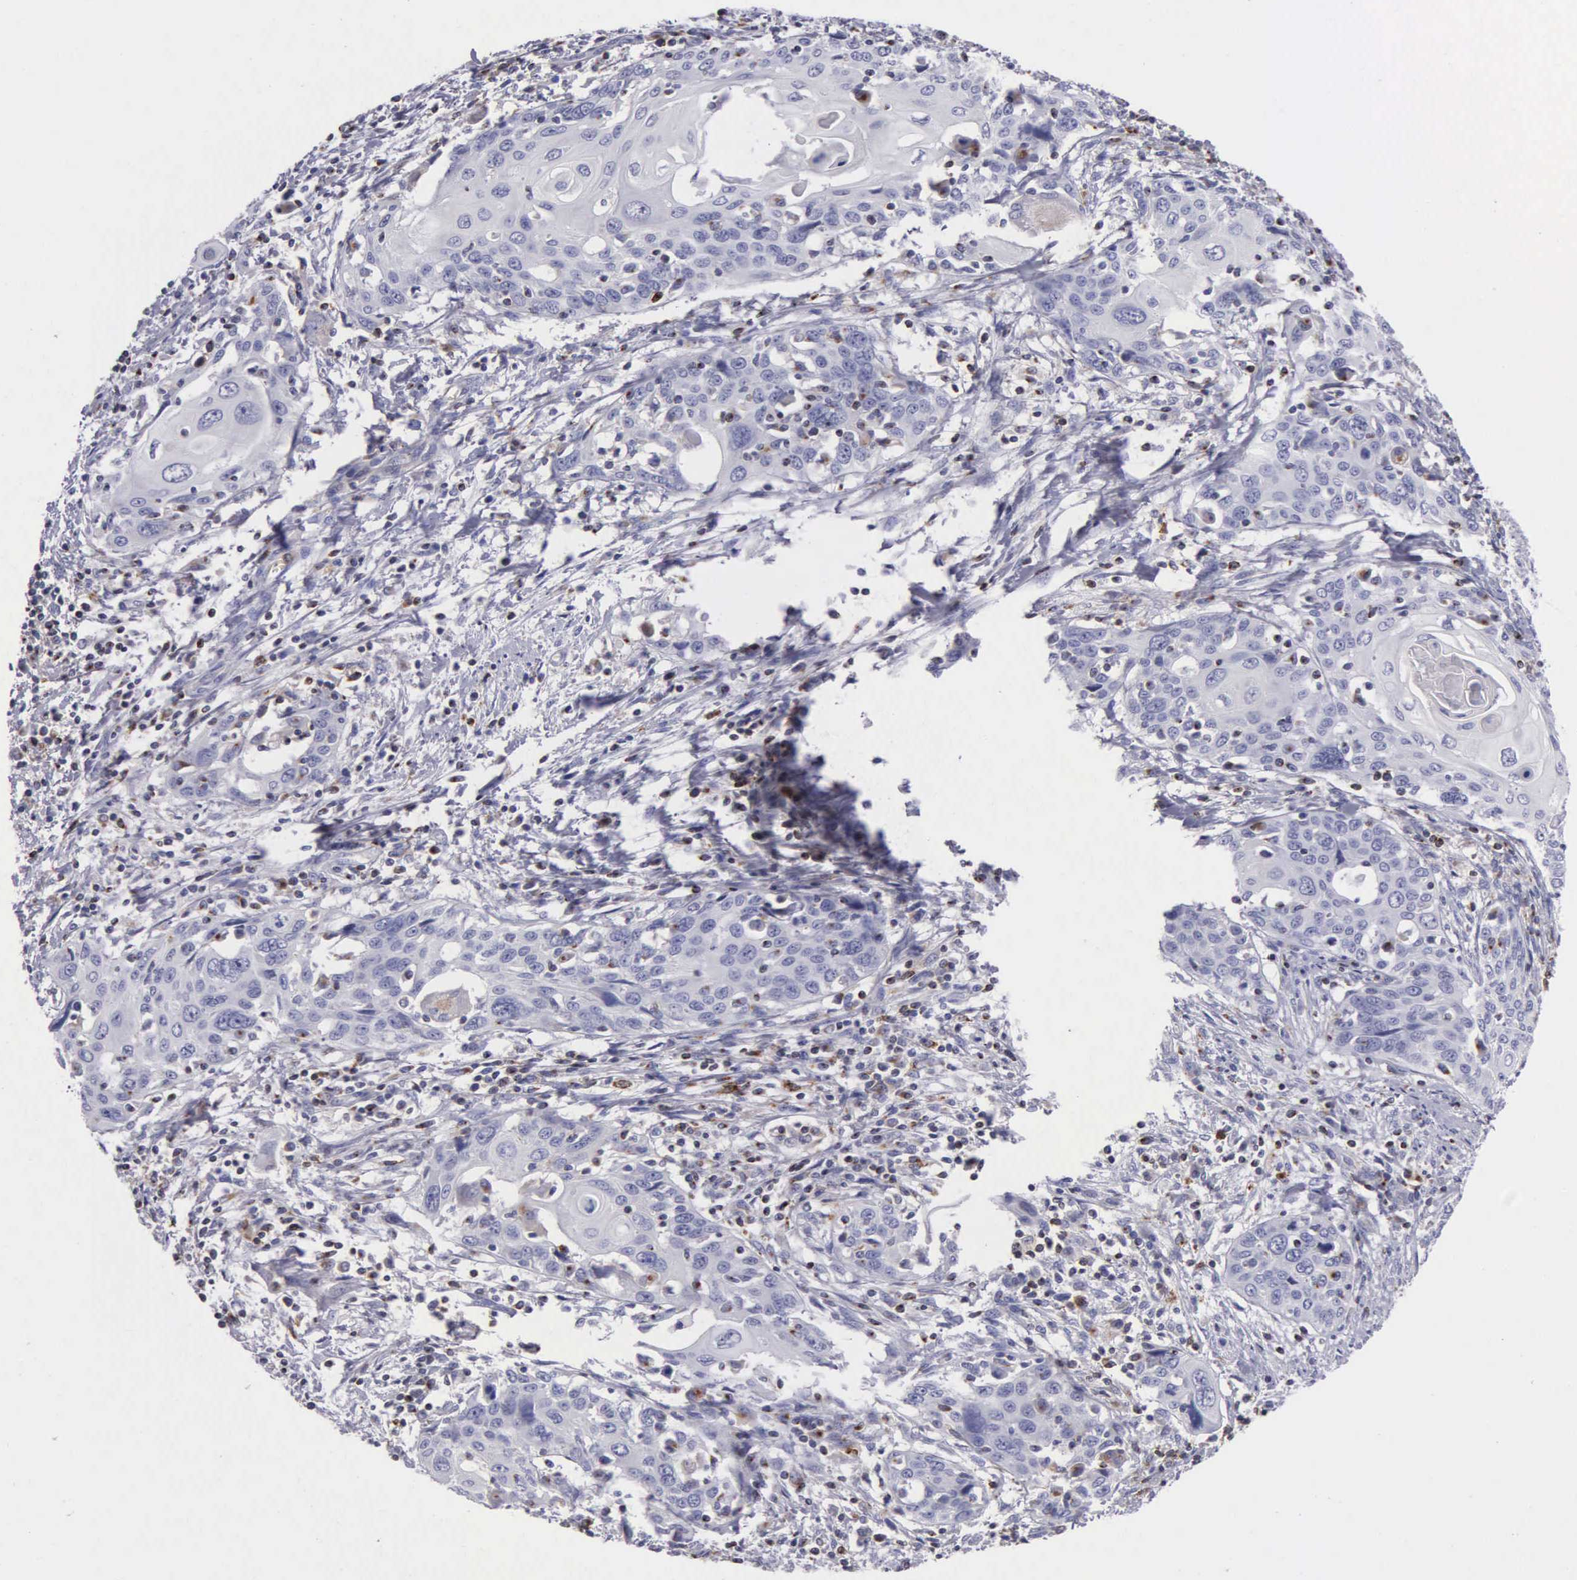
{"staining": {"intensity": "negative", "quantity": "none", "location": "none"}, "tissue": "cervical cancer", "cell_type": "Tumor cells", "image_type": "cancer", "snomed": [{"axis": "morphology", "description": "Squamous cell carcinoma, NOS"}, {"axis": "topography", "description": "Cervix"}], "caption": "A high-resolution image shows IHC staining of cervical cancer, which shows no significant expression in tumor cells. (Immunohistochemistry, brightfield microscopy, high magnification).", "gene": "SRGN", "patient": {"sex": "female", "age": 54}}